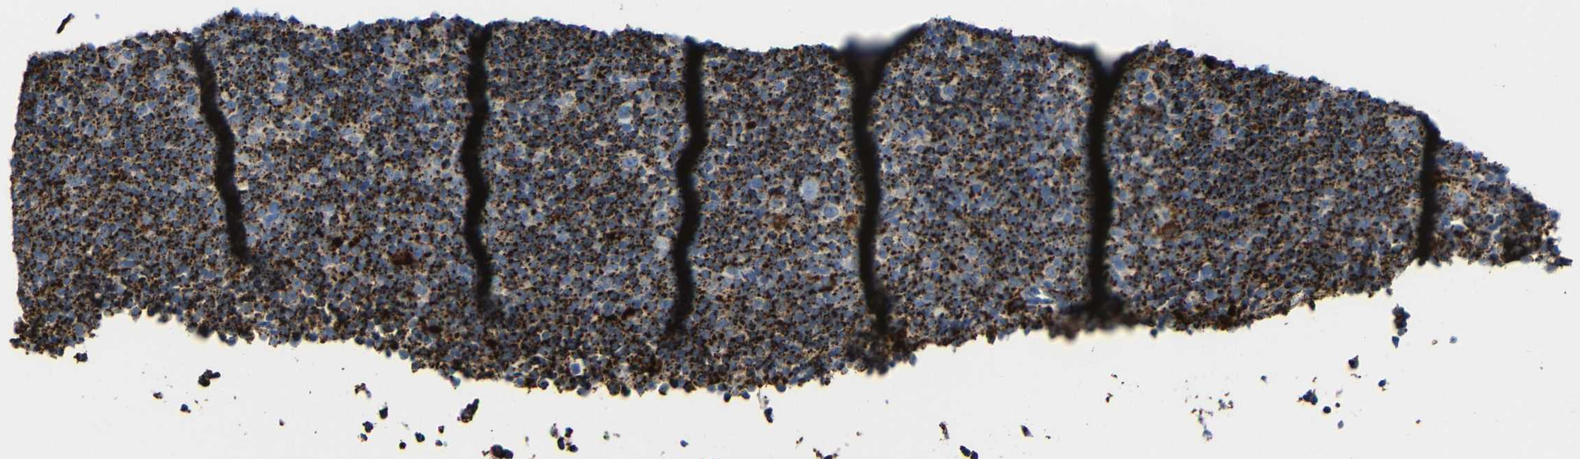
{"staining": {"intensity": "strong", "quantity": ">75%", "location": "cytoplasmic/membranous"}, "tissue": "lymphoma", "cell_type": "Tumor cells", "image_type": "cancer", "snomed": [{"axis": "morphology", "description": "Malignant lymphoma, non-Hodgkin's type, Low grade"}, {"axis": "topography", "description": "Lymph node"}], "caption": "Immunohistochemical staining of human malignant lymphoma, non-Hodgkin's type (low-grade) demonstrates strong cytoplasmic/membranous protein positivity in about >75% of tumor cells. Nuclei are stained in blue.", "gene": "HLA-DMA", "patient": {"sex": "female", "age": 67}}